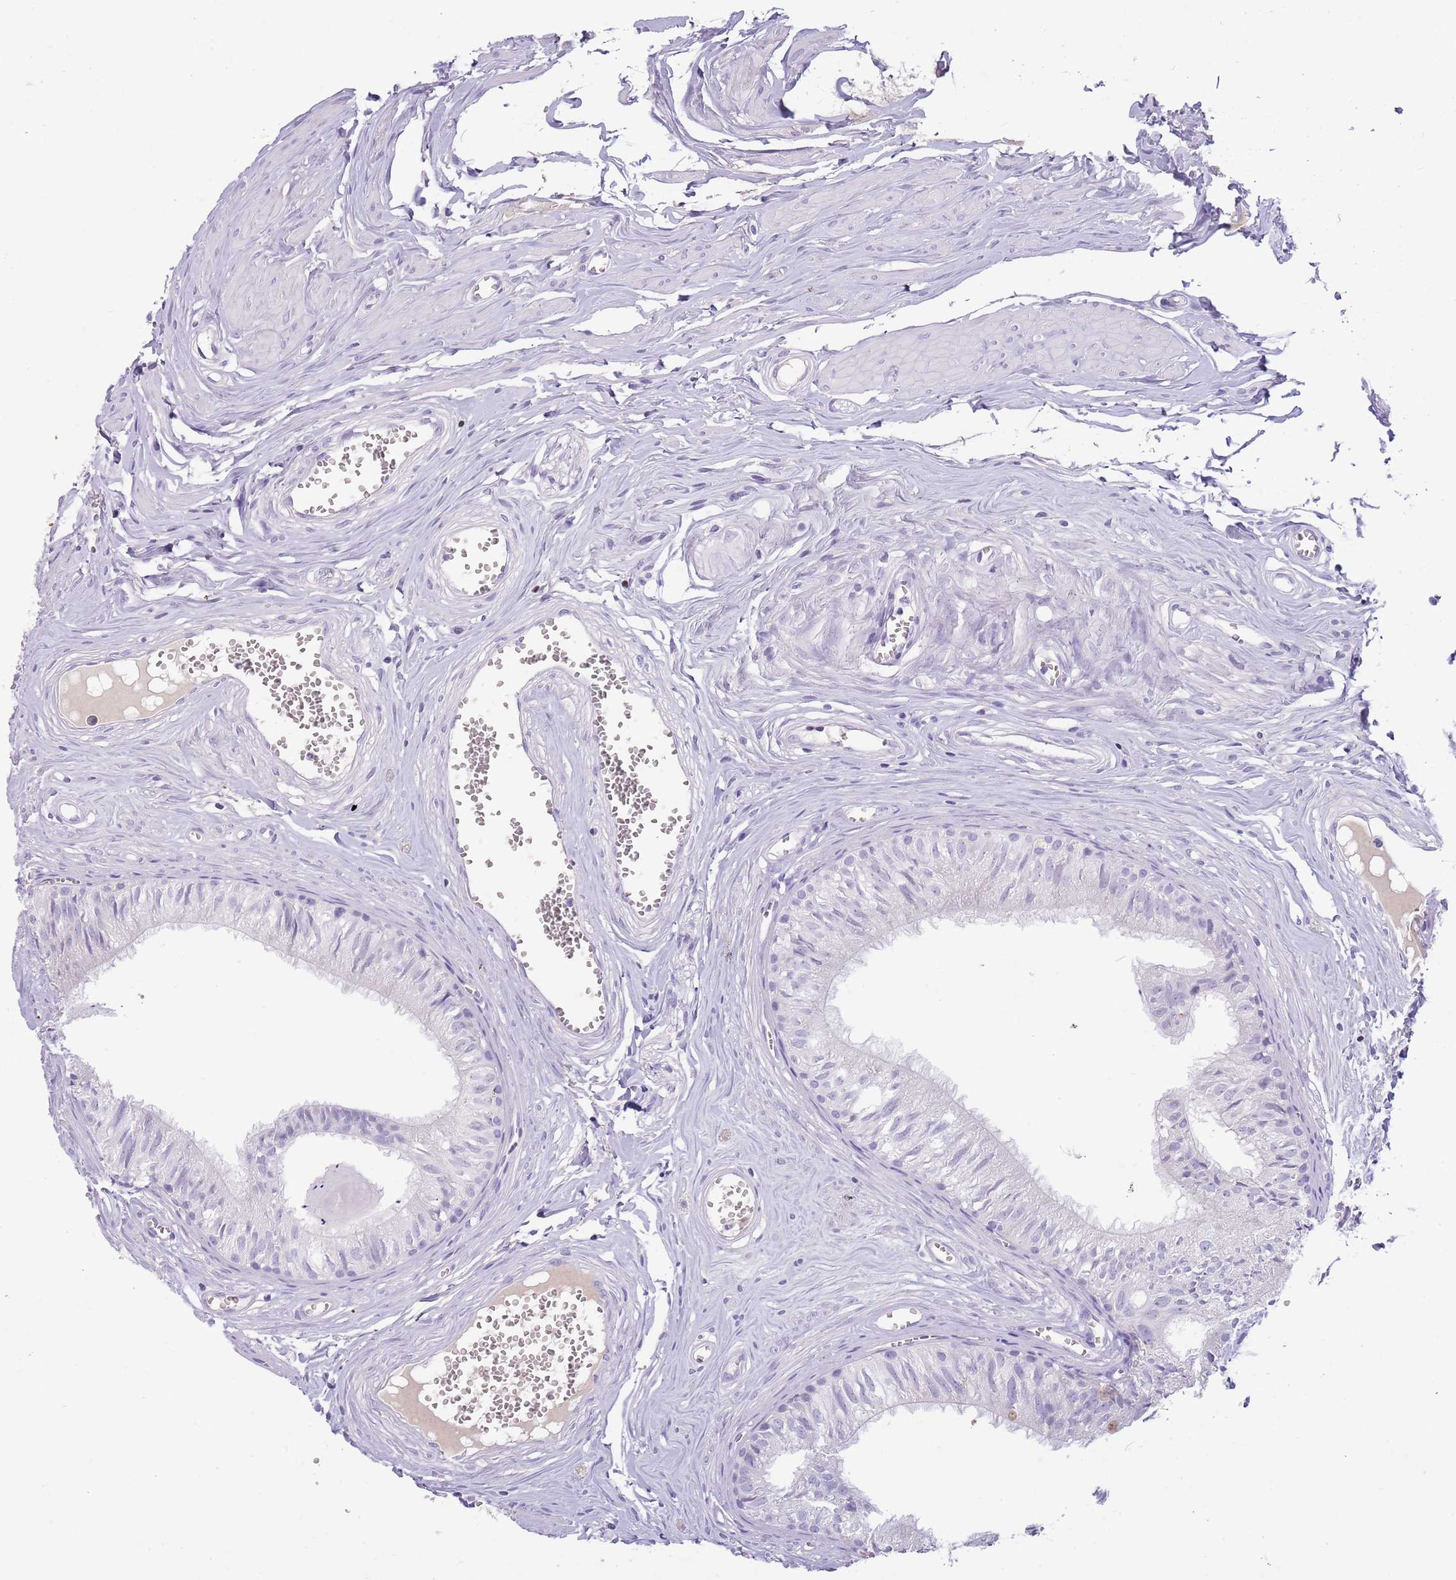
{"staining": {"intensity": "negative", "quantity": "none", "location": "none"}, "tissue": "epididymis", "cell_type": "Glandular cells", "image_type": "normal", "snomed": [{"axis": "morphology", "description": "Normal tissue, NOS"}, {"axis": "topography", "description": "Epididymis"}], "caption": "Glandular cells are negative for brown protein staining in normal epididymis. (DAB immunohistochemistry with hematoxylin counter stain).", "gene": "TOX2", "patient": {"sex": "male", "age": 36}}